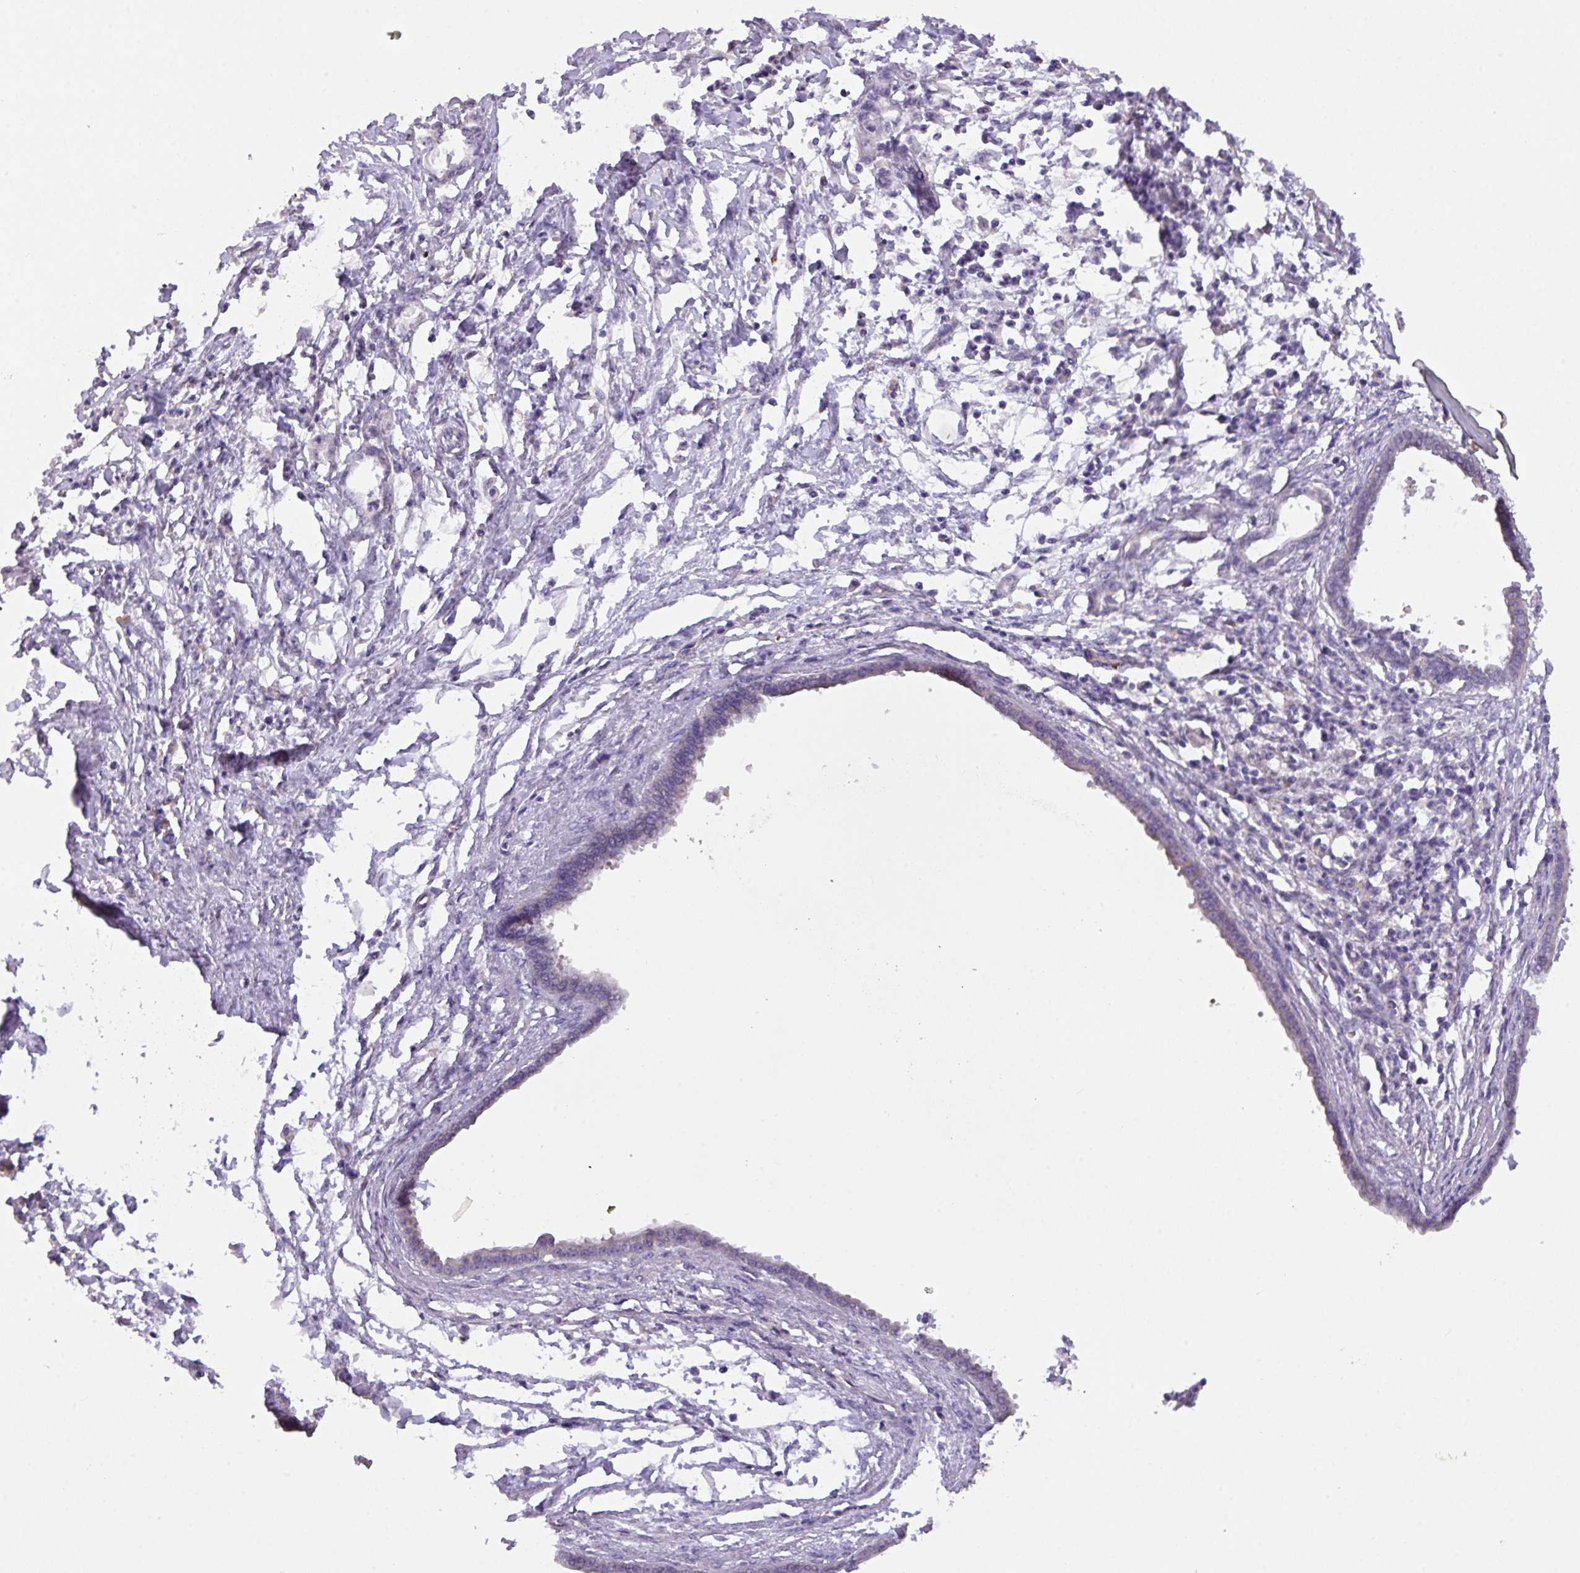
{"staining": {"intensity": "negative", "quantity": "none", "location": "none"}, "tissue": "pancreatic cancer", "cell_type": "Tumor cells", "image_type": "cancer", "snomed": [{"axis": "morphology", "description": "Adenocarcinoma, NOS"}, {"axis": "topography", "description": "Pancreas"}], "caption": "Human pancreatic adenocarcinoma stained for a protein using immunohistochemistry (IHC) shows no positivity in tumor cells.", "gene": "PRADC1", "patient": {"sex": "female", "age": 55}}